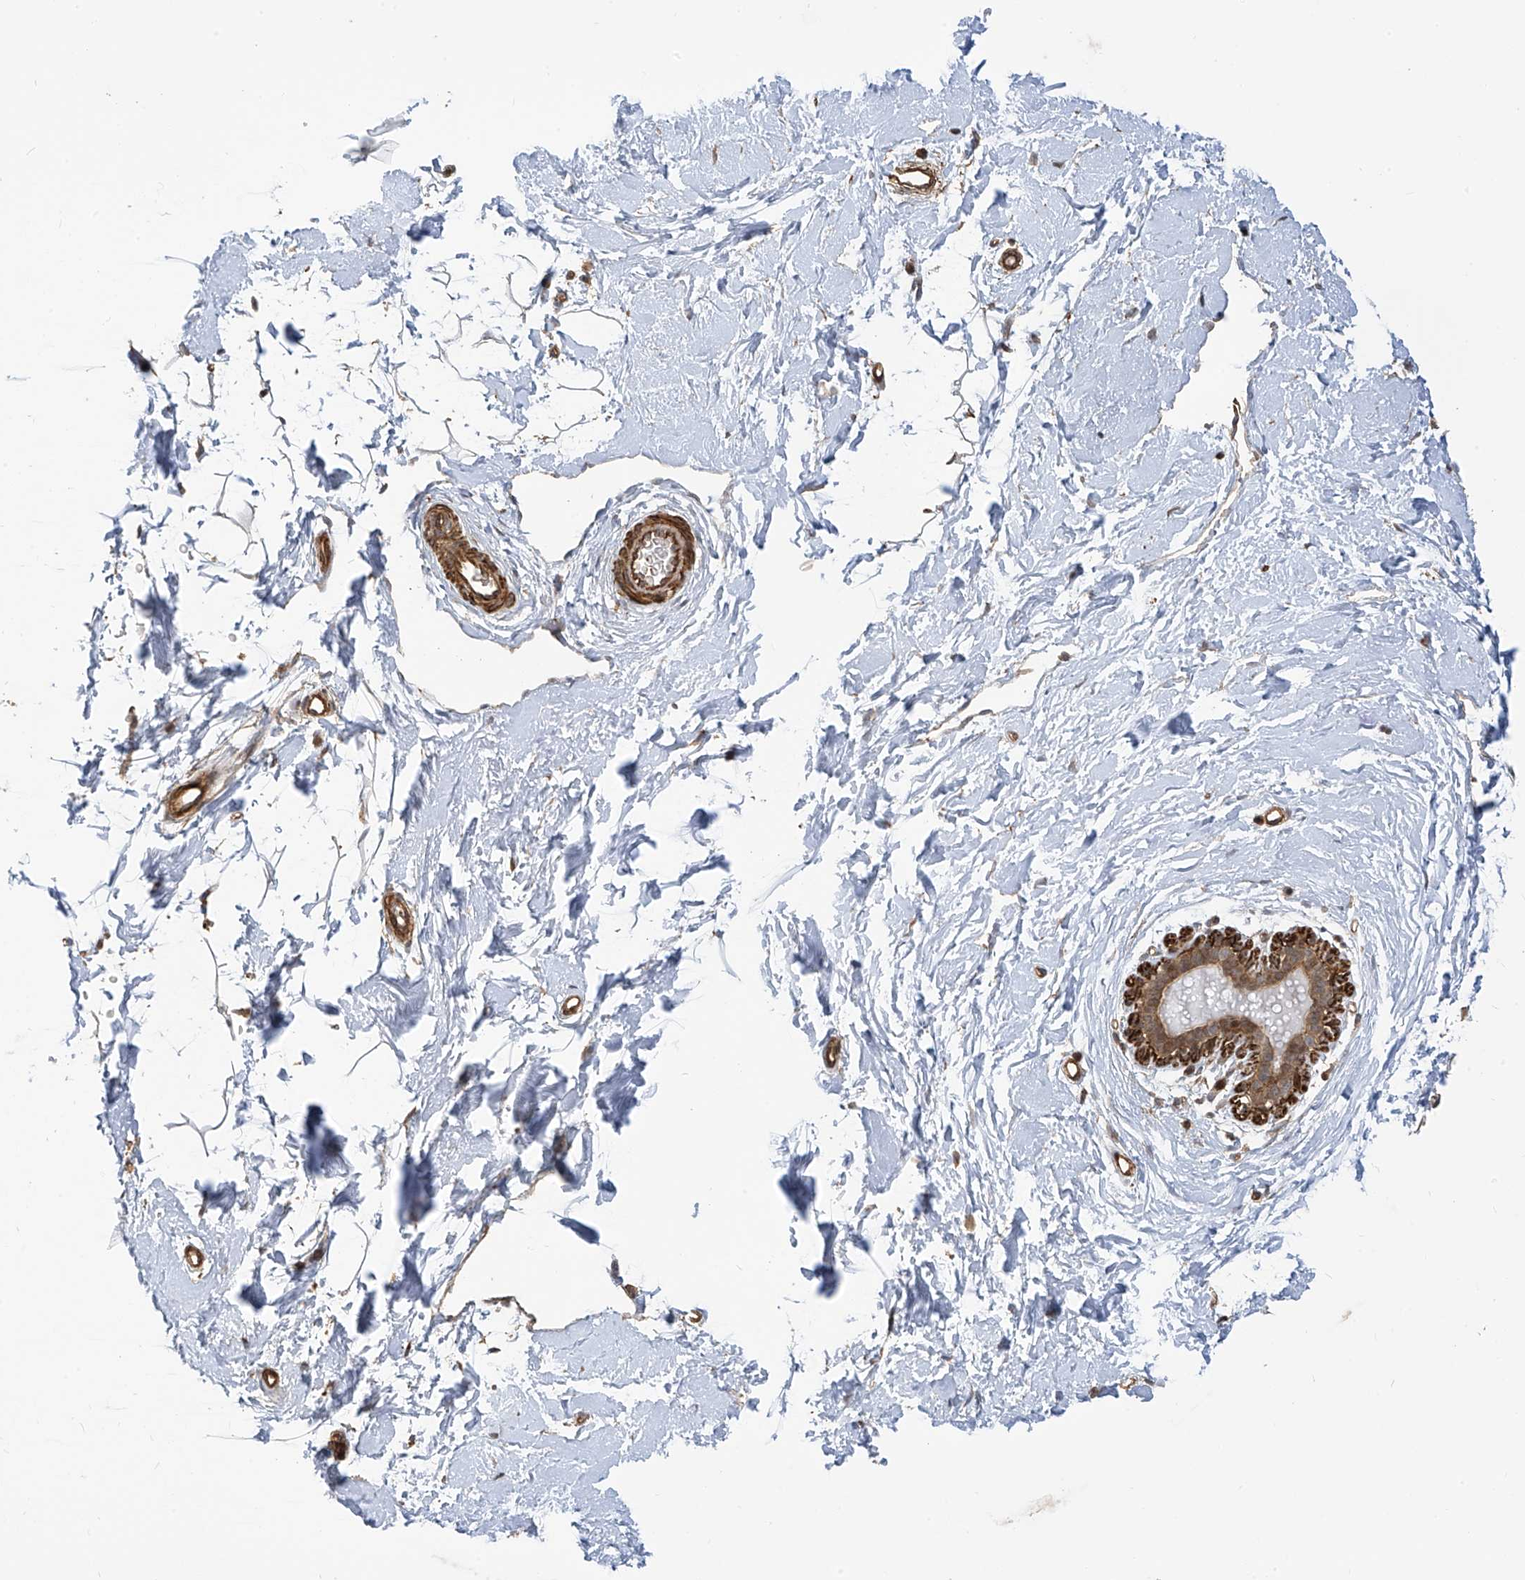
{"staining": {"intensity": "weak", "quantity": ">75%", "location": "cytoplasmic/membranous"}, "tissue": "soft tissue", "cell_type": "Fibroblasts", "image_type": "normal", "snomed": [{"axis": "morphology", "description": "Normal tissue, NOS"}, {"axis": "topography", "description": "Breast"}], "caption": "Benign soft tissue displays weak cytoplasmic/membranous expression in approximately >75% of fibroblasts, visualized by immunohistochemistry. (DAB IHC with brightfield microscopy, high magnification).", "gene": "ATAD2B", "patient": {"sex": "female", "age": 23}}